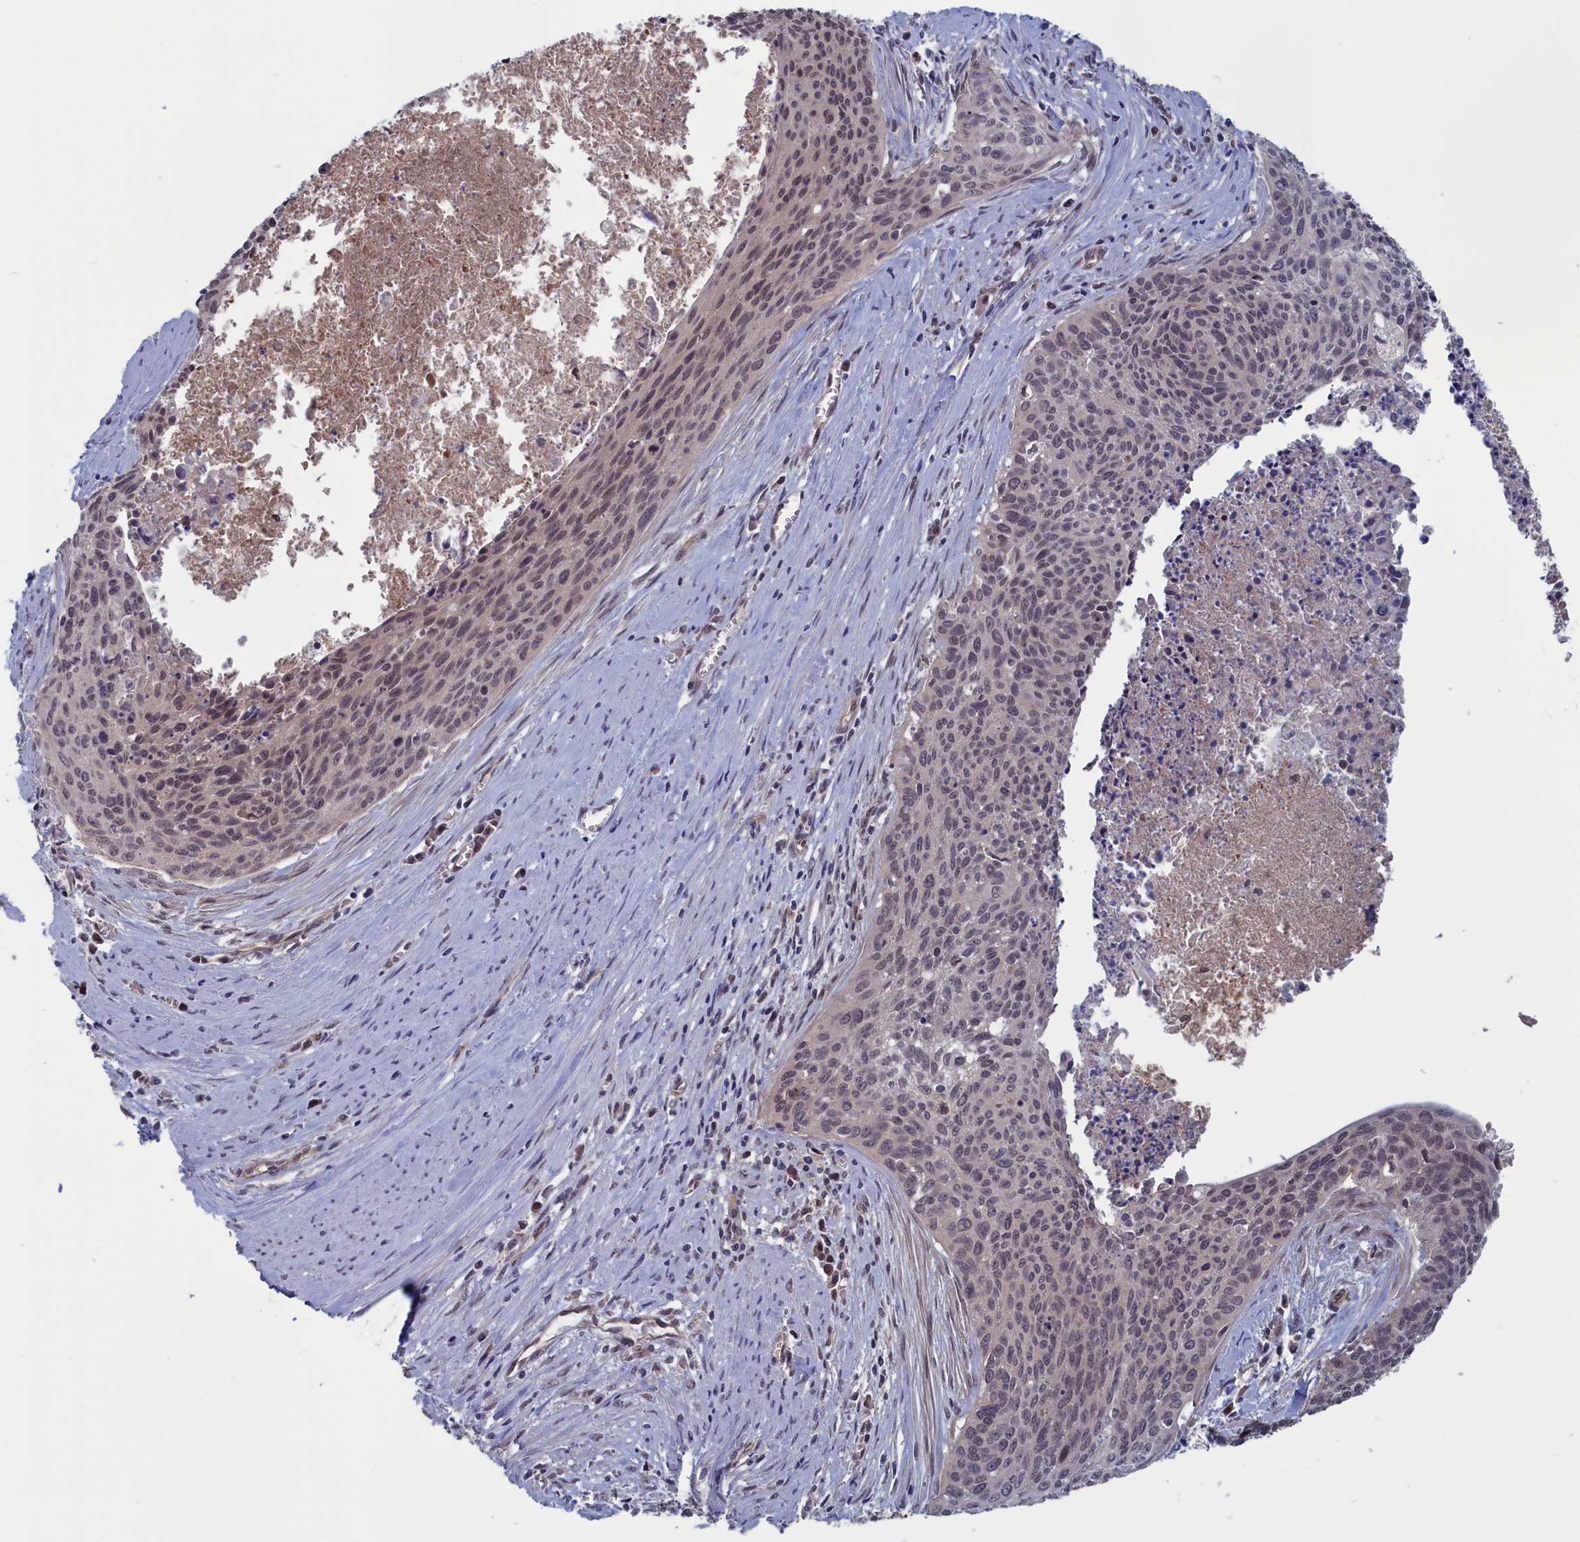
{"staining": {"intensity": "weak", "quantity": "<25%", "location": "nuclear"}, "tissue": "cervical cancer", "cell_type": "Tumor cells", "image_type": "cancer", "snomed": [{"axis": "morphology", "description": "Squamous cell carcinoma, NOS"}, {"axis": "topography", "description": "Cervix"}], "caption": "DAB immunohistochemical staining of cervical cancer demonstrates no significant positivity in tumor cells.", "gene": "PLP2", "patient": {"sex": "female", "age": 55}}